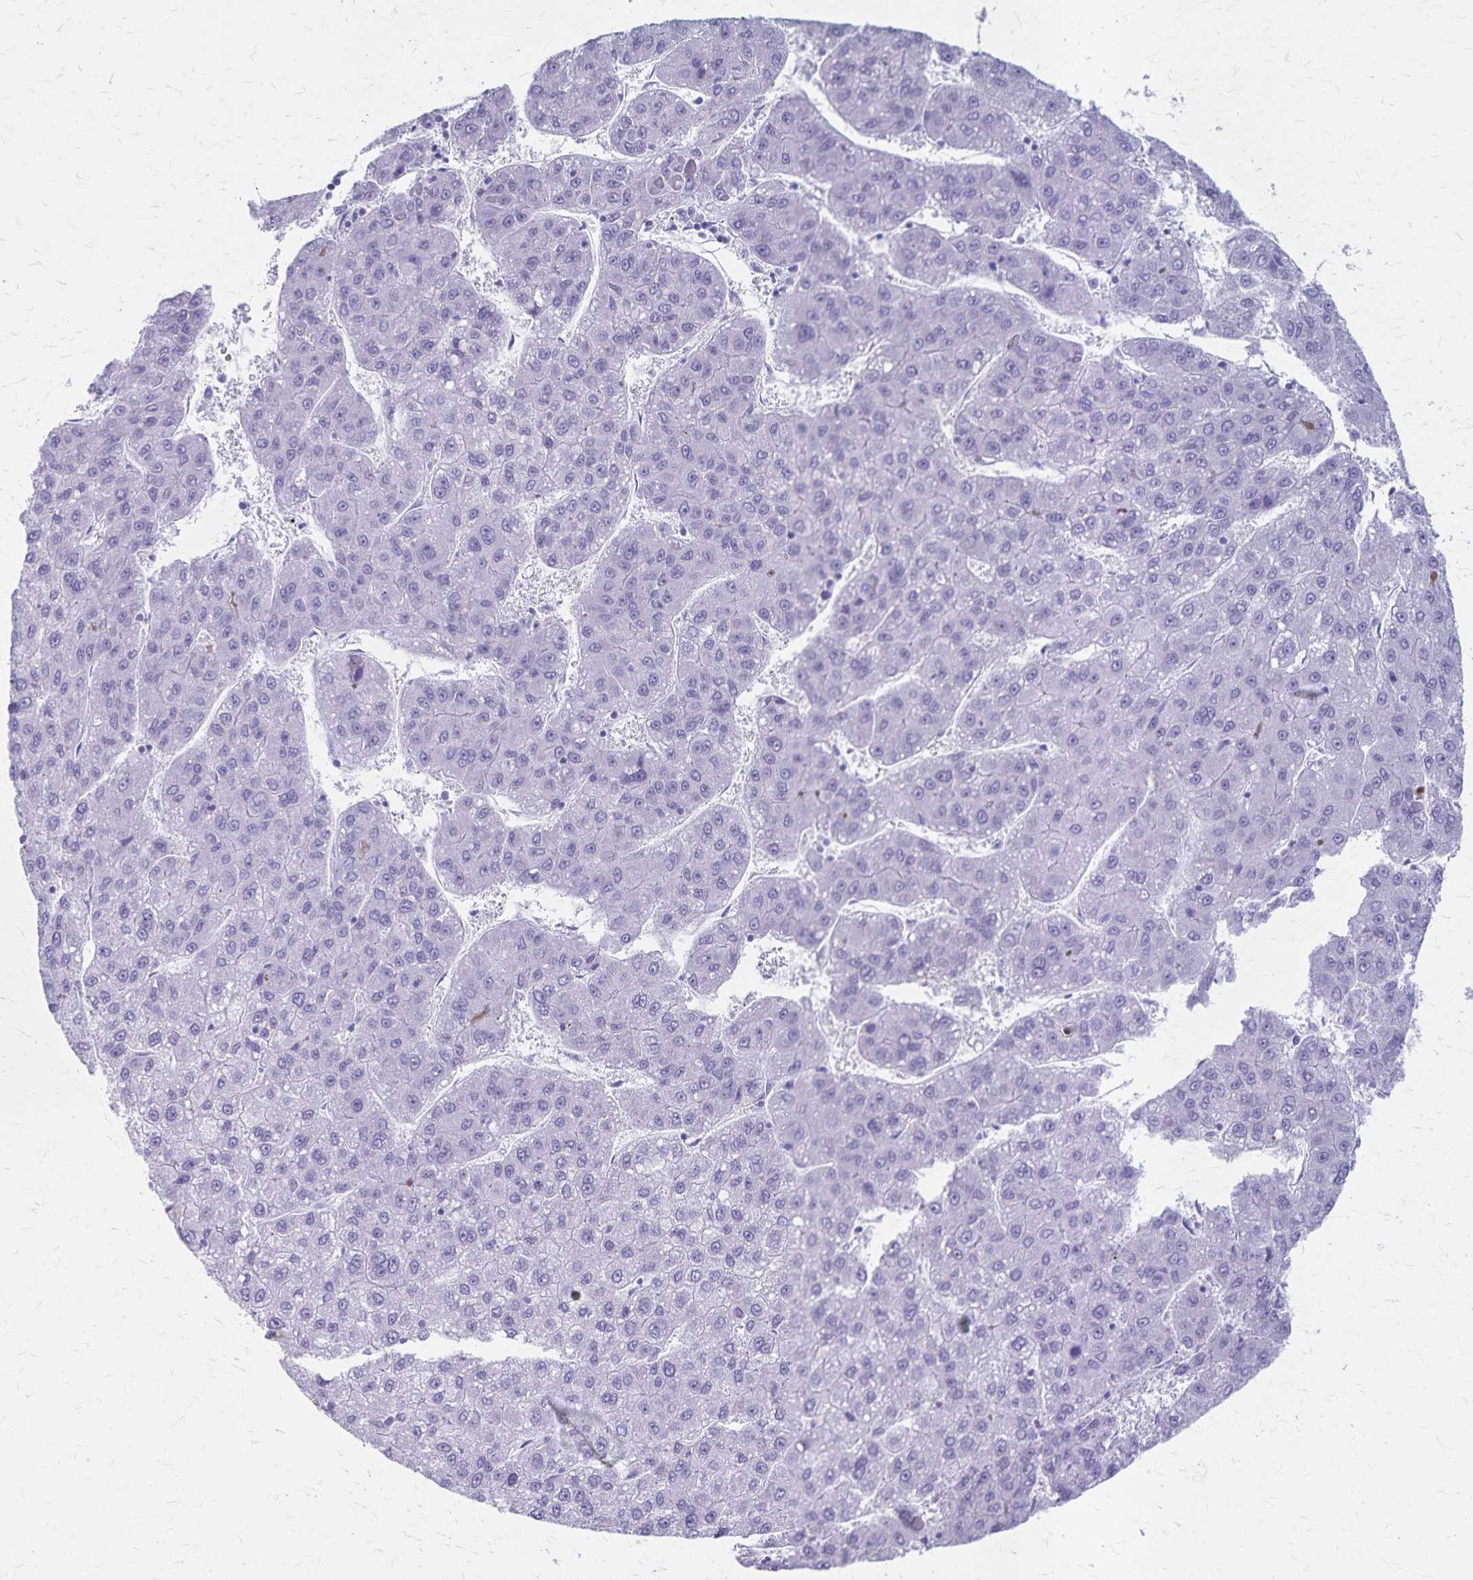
{"staining": {"intensity": "negative", "quantity": "none", "location": "none"}, "tissue": "liver cancer", "cell_type": "Tumor cells", "image_type": "cancer", "snomed": [{"axis": "morphology", "description": "Carcinoma, Hepatocellular, NOS"}, {"axis": "topography", "description": "Liver"}], "caption": "Tumor cells show no significant protein expression in hepatocellular carcinoma (liver).", "gene": "GPBAR1", "patient": {"sex": "female", "age": 82}}